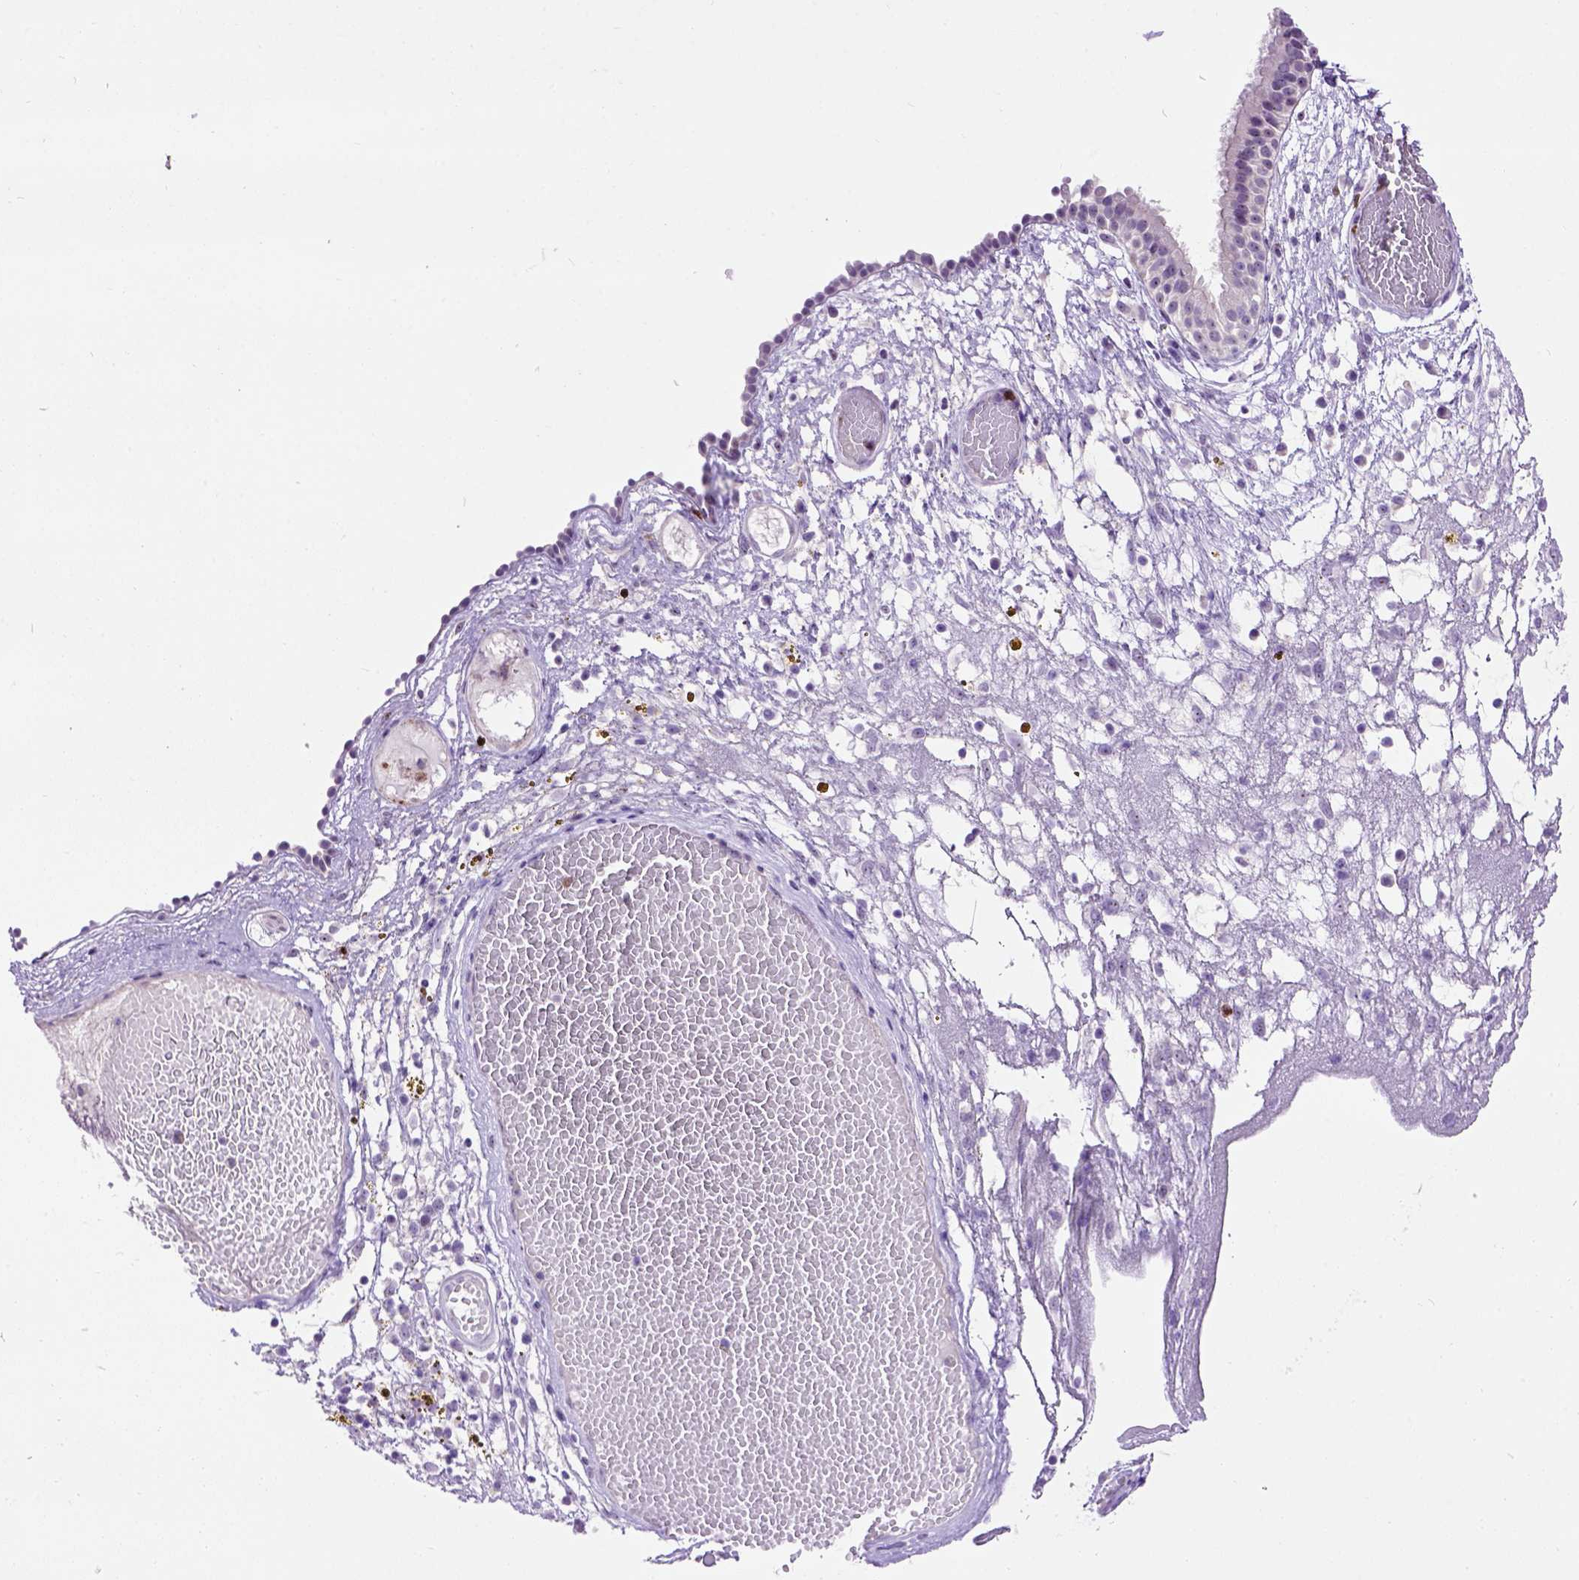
{"staining": {"intensity": "weak", "quantity": "<25%", "location": "nuclear"}, "tissue": "nasopharynx", "cell_type": "Respiratory epithelial cells", "image_type": "normal", "snomed": [{"axis": "morphology", "description": "Normal tissue, NOS"}, {"axis": "topography", "description": "Nasopharynx"}], "caption": "IHC histopathology image of normal nasopharynx: human nasopharynx stained with DAB exhibits no significant protein expression in respiratory epithelial cells. The staining was performed using DAB (3,3'-diaminobenzidine) to visualize the protein expression in brown, while the nuclei were stained in blue with hematoxylin (Magnification: 20x).", "gene": "MAPT", "patient": {"sex": "male", "age": 24}}